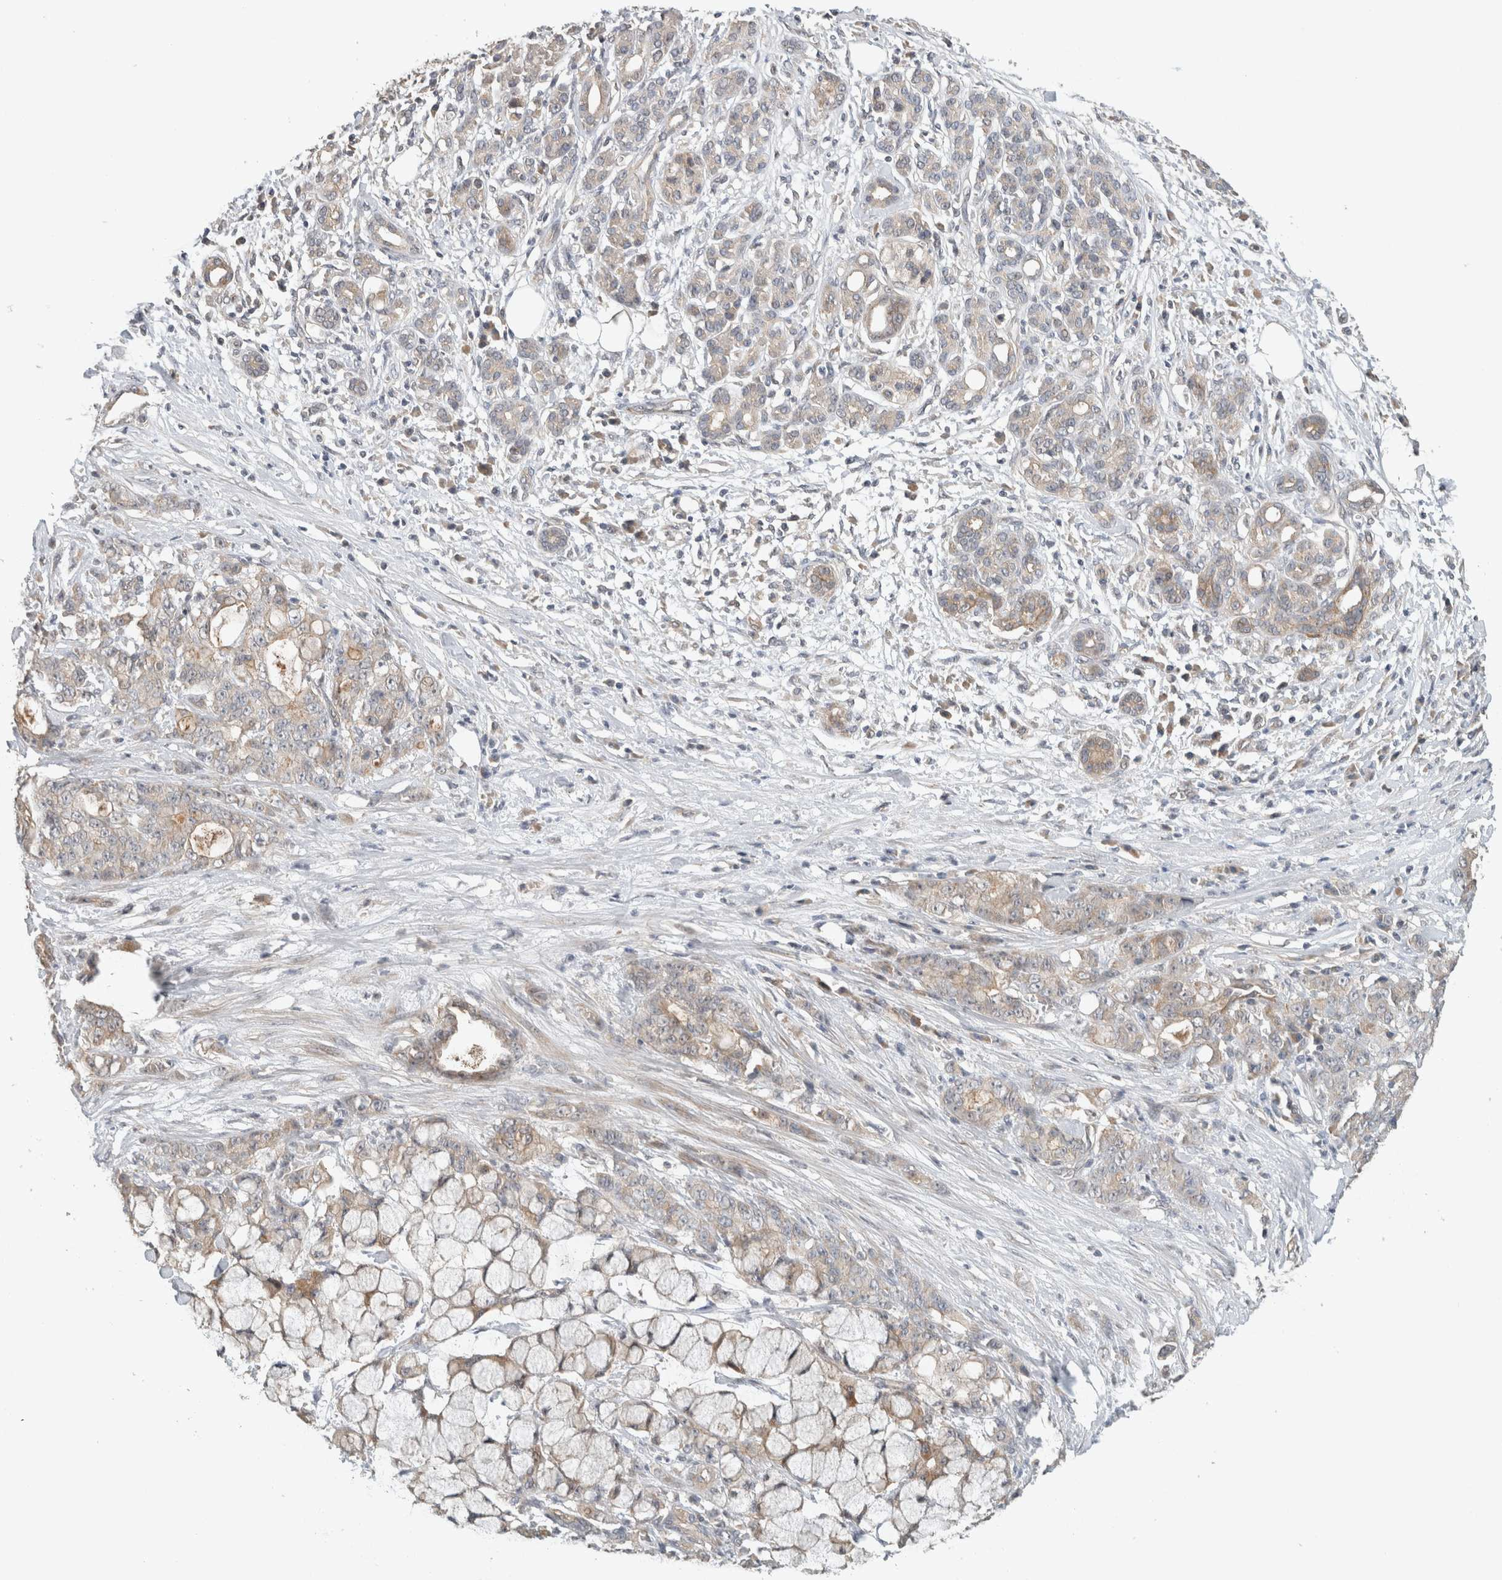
{"staining": {"intensity": "weak", "quantity": "<25%", "location": "cytoplasmic/membranous"}, "tissue": "pancreatic cancer", "cell_type": "Tumor cells", "image_type": "cancer", "snomed": [{"axis": "morphology", "description": "Adenocarcinoma, NOS"}, {"axis": "topography", "description": "Pancreas"}], "caption": "There is no significant positivity in tumor cells of adenocarcinoma (pancreatic). (Immunohistochemistry, brightfield microscopy, high magnification).", "gene": "ERCC6L2", "patient": {"sex": "female", "age": 73}}